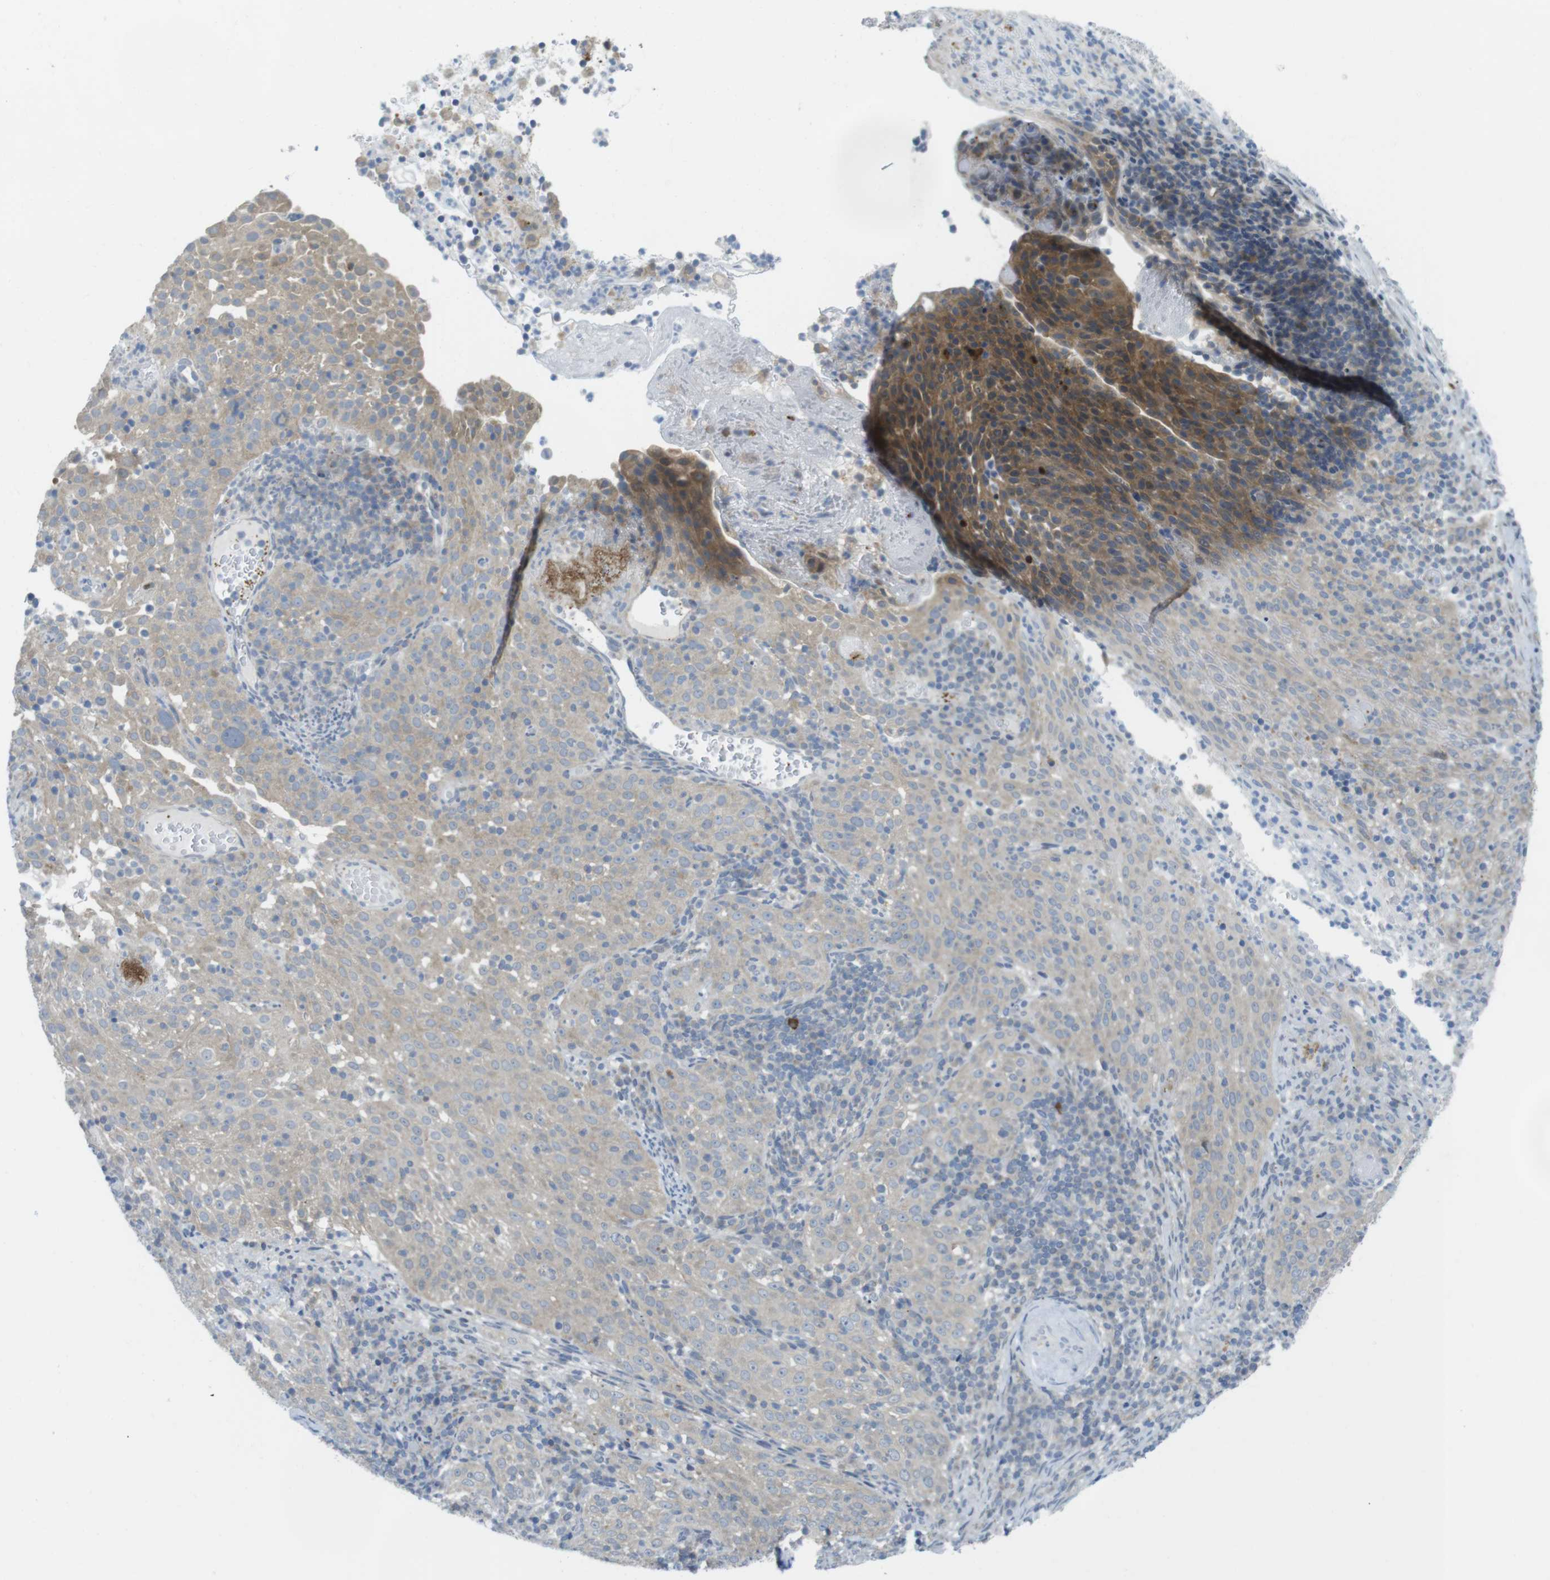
{"staining": {"intensity": "moderate", "quantity": "<25%", "location": "cytoplasmic/membranous"}, "tissue": "cervical cancer", "cell_type": "Tumor cells", "image_type": "cancer", "snomed": [{"axis": "morphology", "description": "Squamous cell carcinoma, NOS"}, {"axis": "topography", "description": "Cervix"}], "caption": "Protein expression analysis of human cervical squamous cell carcinoma reveals moderate cytoplasmic/membranous expression in about <25% of tumor cells.", "gene": "CASP2", "patient": {"sex": "female", "age": 51}}